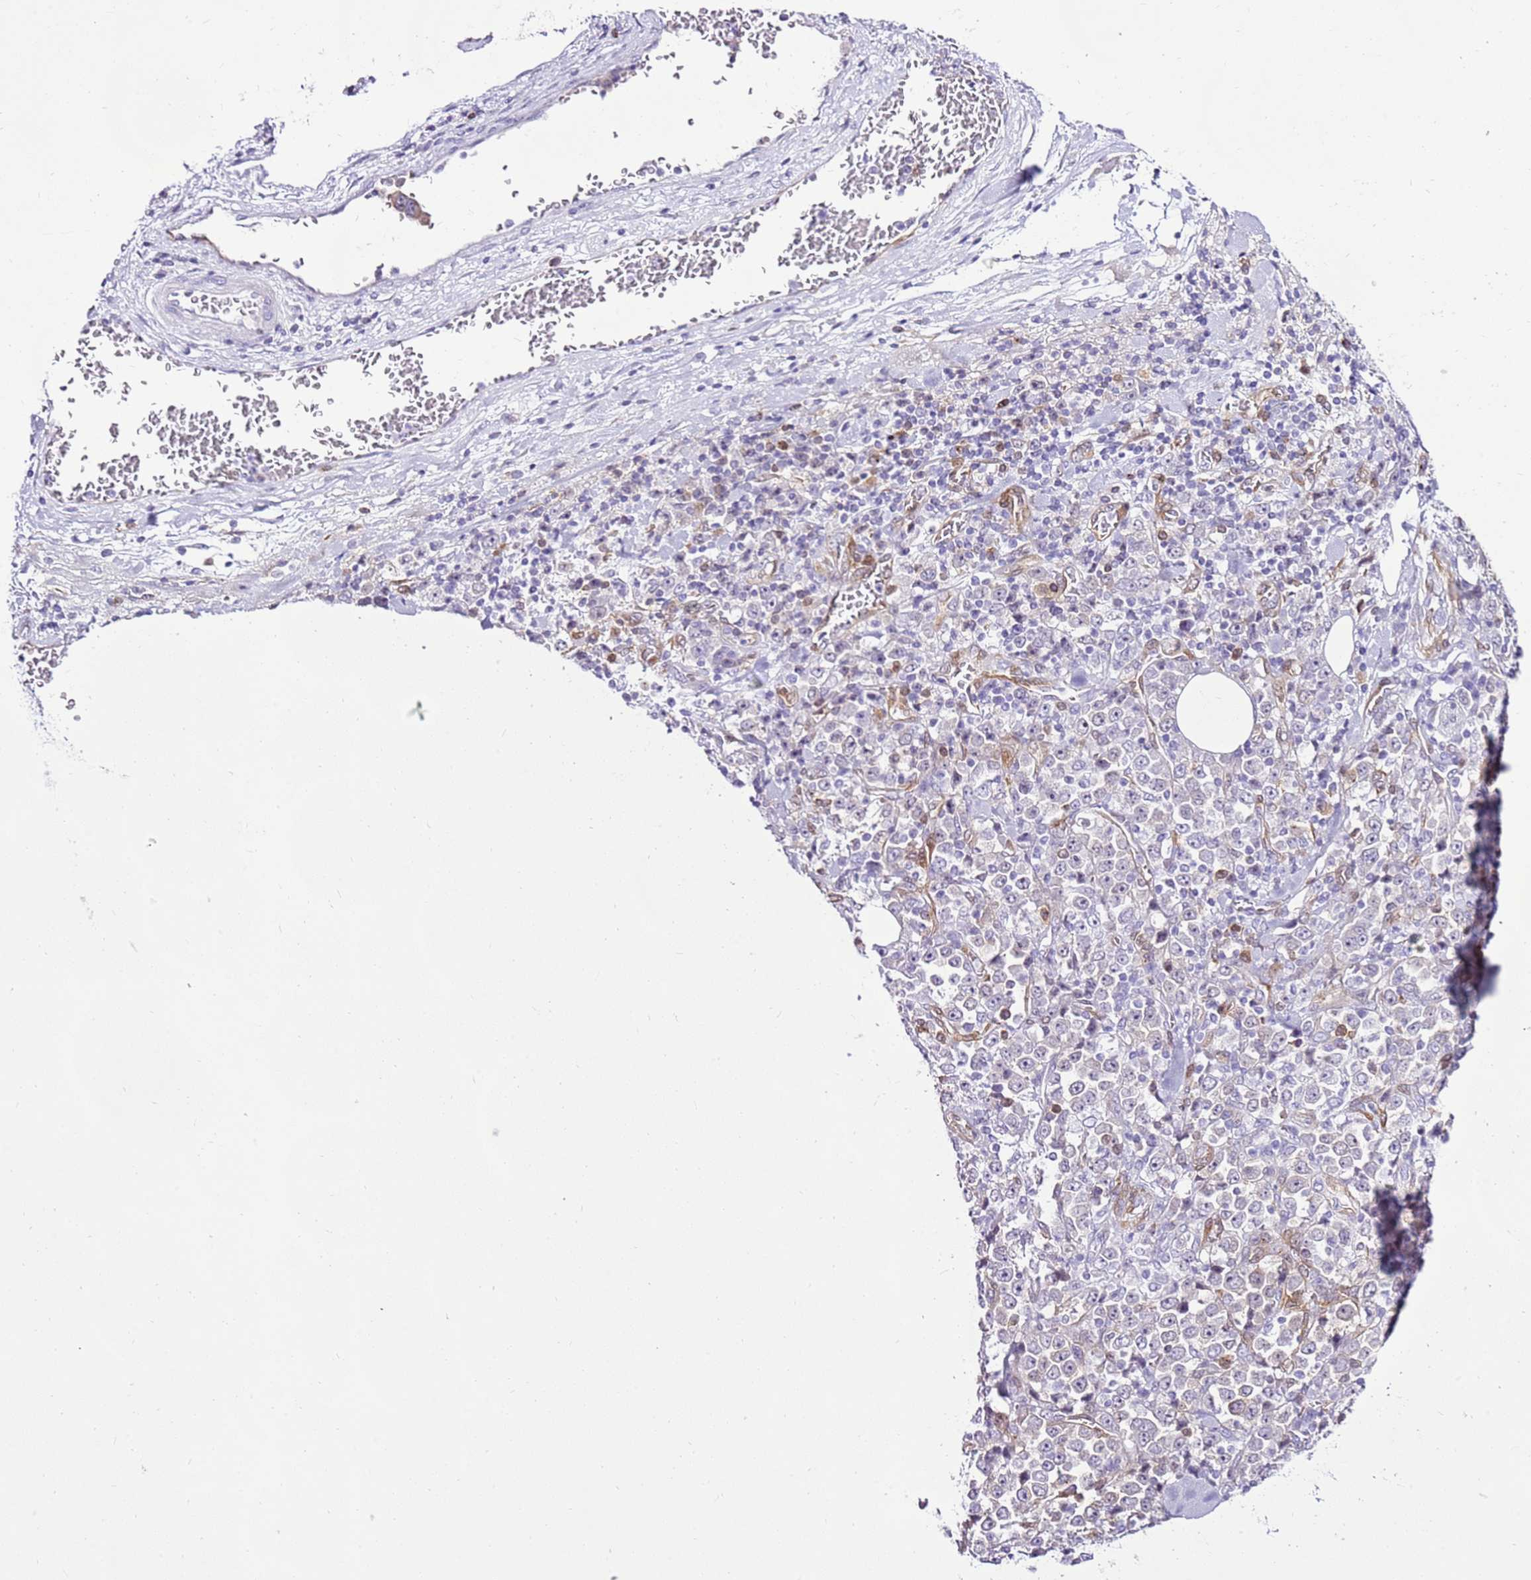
{"staining": {"intensity": "negative", "quantity": "none", "location": "none"}, "tissue": "stomach cancer", "cell_type": "Tumor cells", "image_type": "cancer", "snomed": [{"axis": "morphology", "description": "Normal tissue, NOS"}, {"axis": "morphology", "description": "Adenocarcinoma, NOS"}, {"axis": "topography", "description": "Stomach, upper"}, {"axis": "topography", "description": "Stomach"}], "caption": "The micrograph reveals no staining of tumor cells in stomach cancer (adenocarcinoma). (Immunohistochemistry (ihc), brightfield microscopy, high magnification).", "gene": "SPC25", "patient": {"sex": "male", "age": 59}}